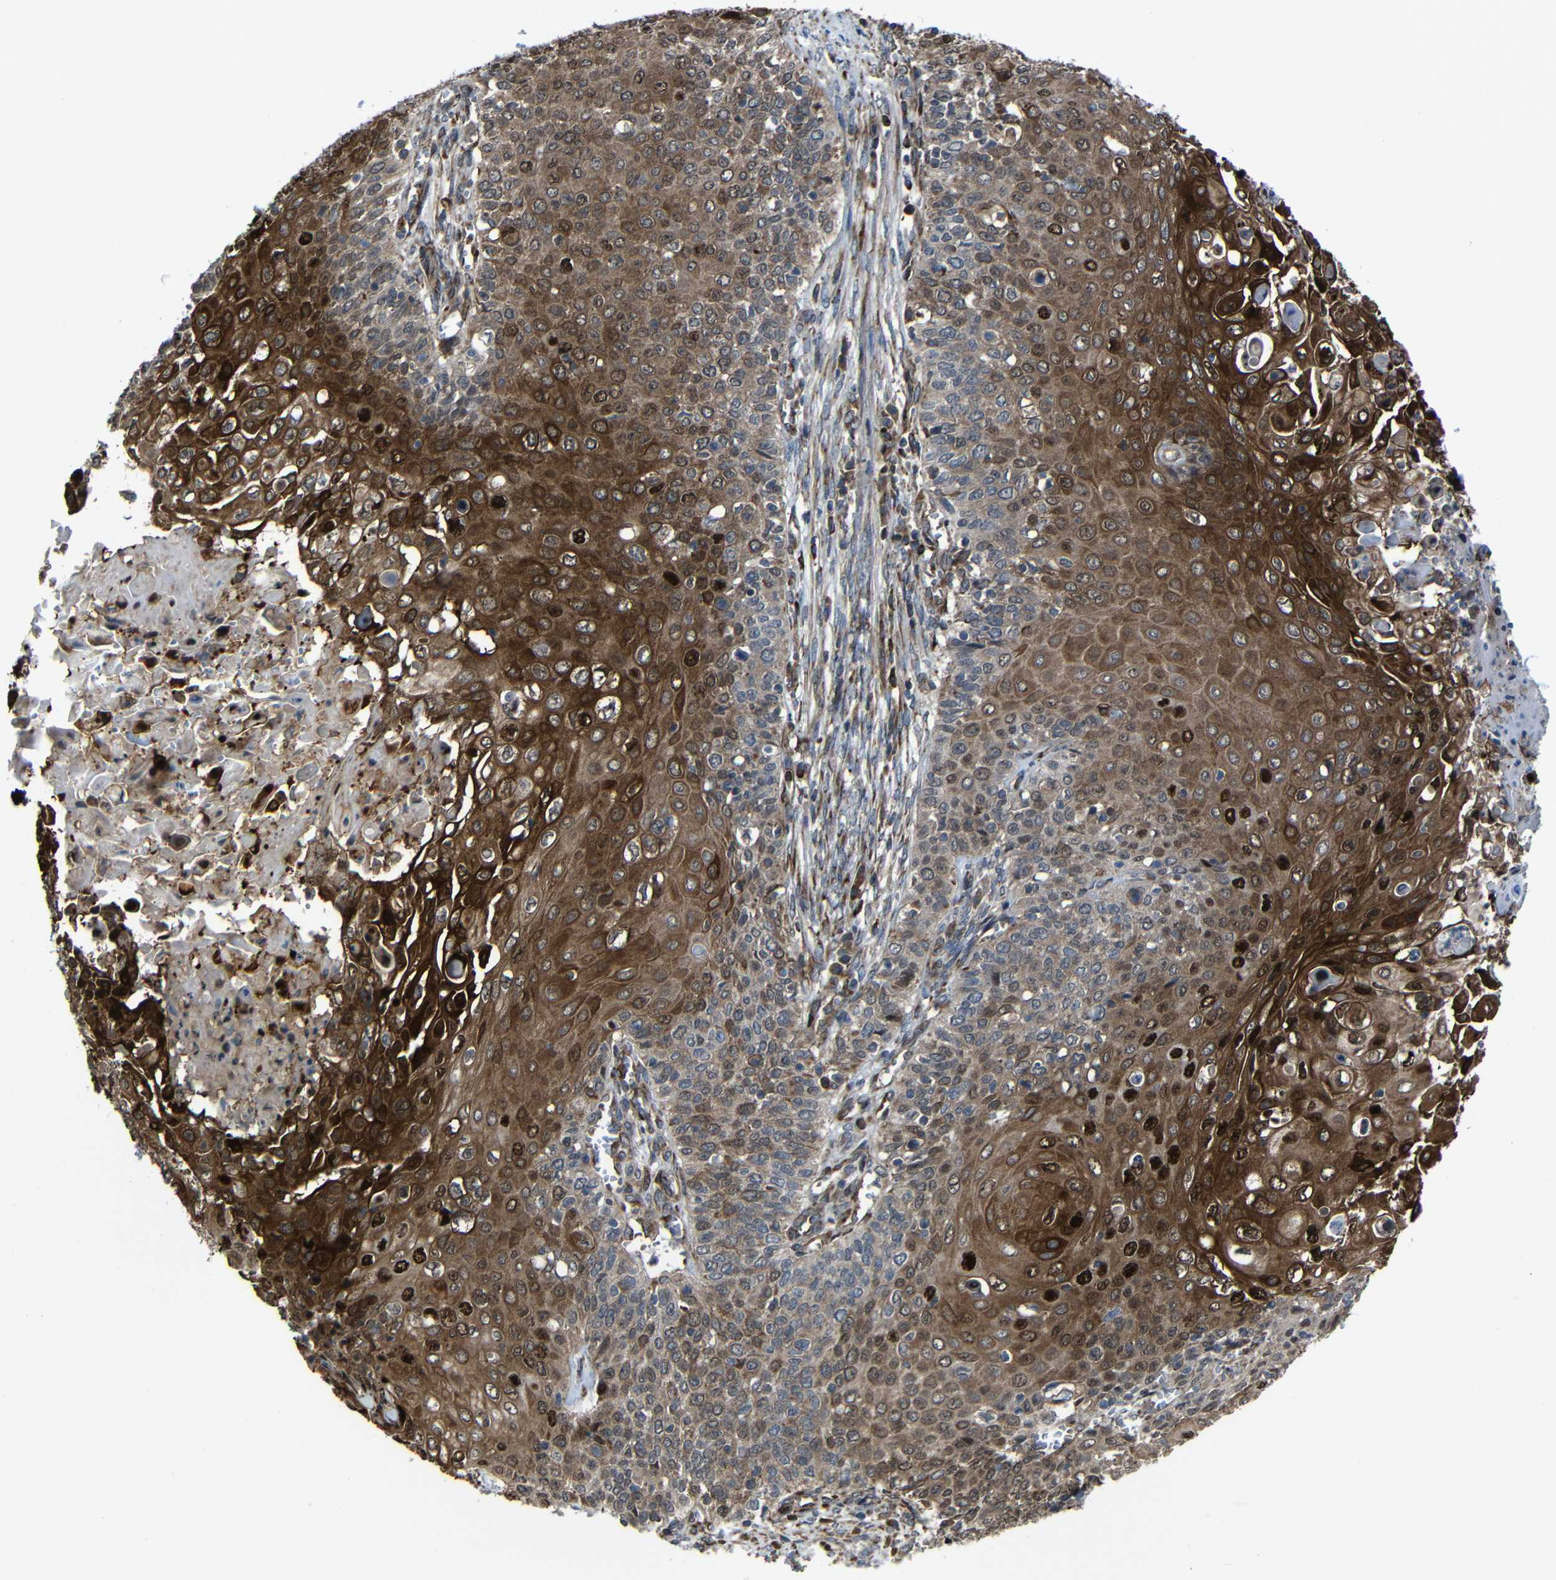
{"staining": {"intensity": "strong", "quantity": "25%-75%", "location": "cytoplasmic/membranous,nuclear"}, "tissue": "cervical cancer", "cell_type": "Tumor cells", "image_type": "cancer", "snomed": [{"axis": "morphology", "description": "Squamous cell carcinoma, NOS"}, {"axis": "topography", "description": "Cervix"}], "caption": "Protein analysis of cervical squamous cell carcinoma tissue exhibits strong cytoplasmic/membranous and nuclear positivity in approximately 25%-75% of tumor cells.", "gene": "KIAA0513", "patient": {"sex": "female", "age": 39}}